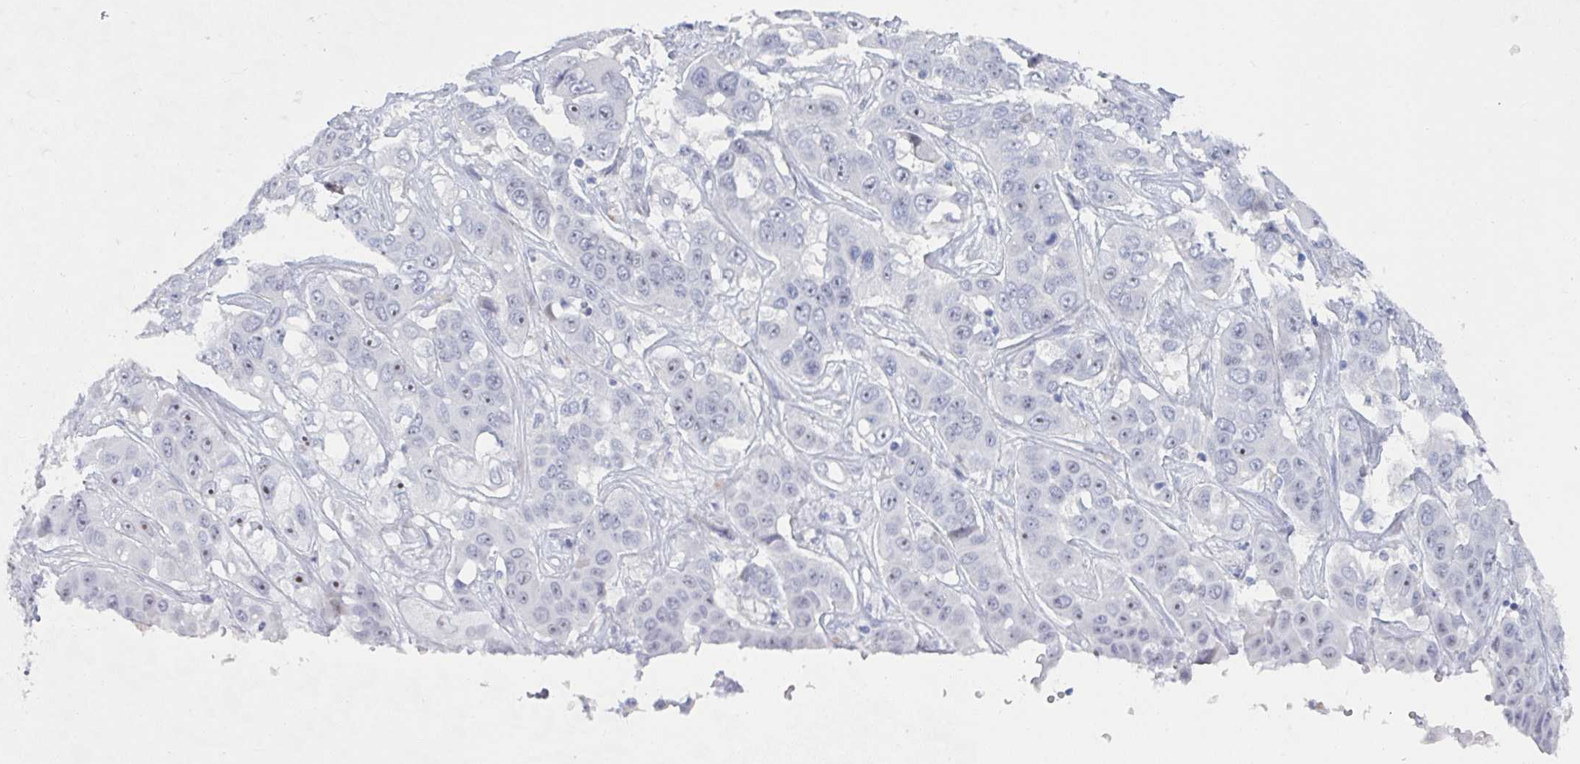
{"staining": {"intensity": "moderate", "quantity": "<25%", "location": "nuclear"}, "tissue": "liver cancer", "cell_type": "Tumor cells", "image_type": "cancer", "snomed": [{"axis": "morphology", "description": "Cholangiocarcinoma"}, {"axis": "topography", "description": "Liver"}], "caption": "Liver cancer stained for a protein shows moderate nuclear positivity in tumor cells.", "gene": "NR1H2", "patient": {"sex": "female", "age": 52}}